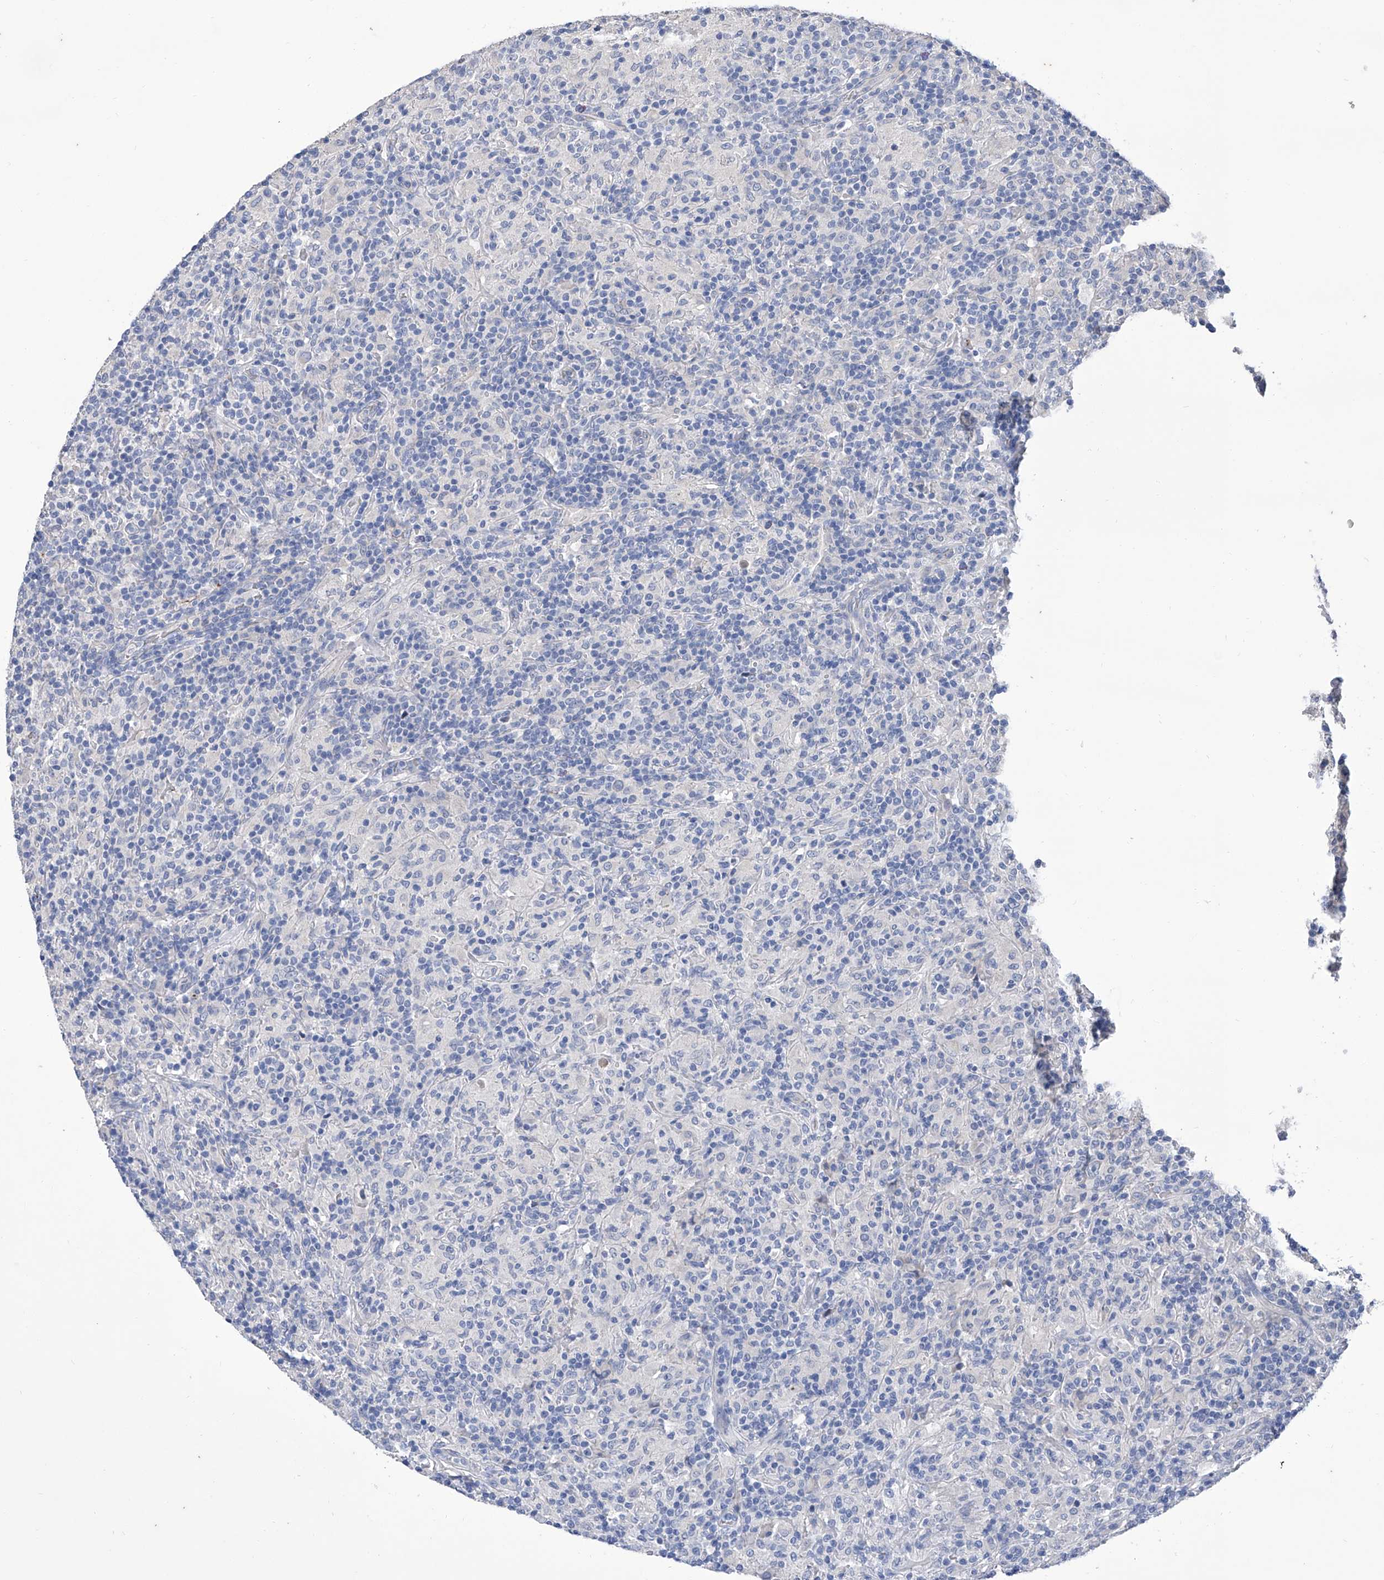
{"staining": {"intensity": "negative", "quantity": "none", "location": "none"}, "tissue": "lymphoma", "cell_type": "Tumor cells", "image_type": "cancer", "snomed": [{"axis": "morphology", "description": "Hodgkin's disease, NOS"}, {"axis": "topography", "description": "Lymph node"}], "caption": "The photomicrograph demonstrates no staining of tumor cells in Hodgkin's disease.", "gene": "GPT", "patient": {"sex": "male", "age": 70}}